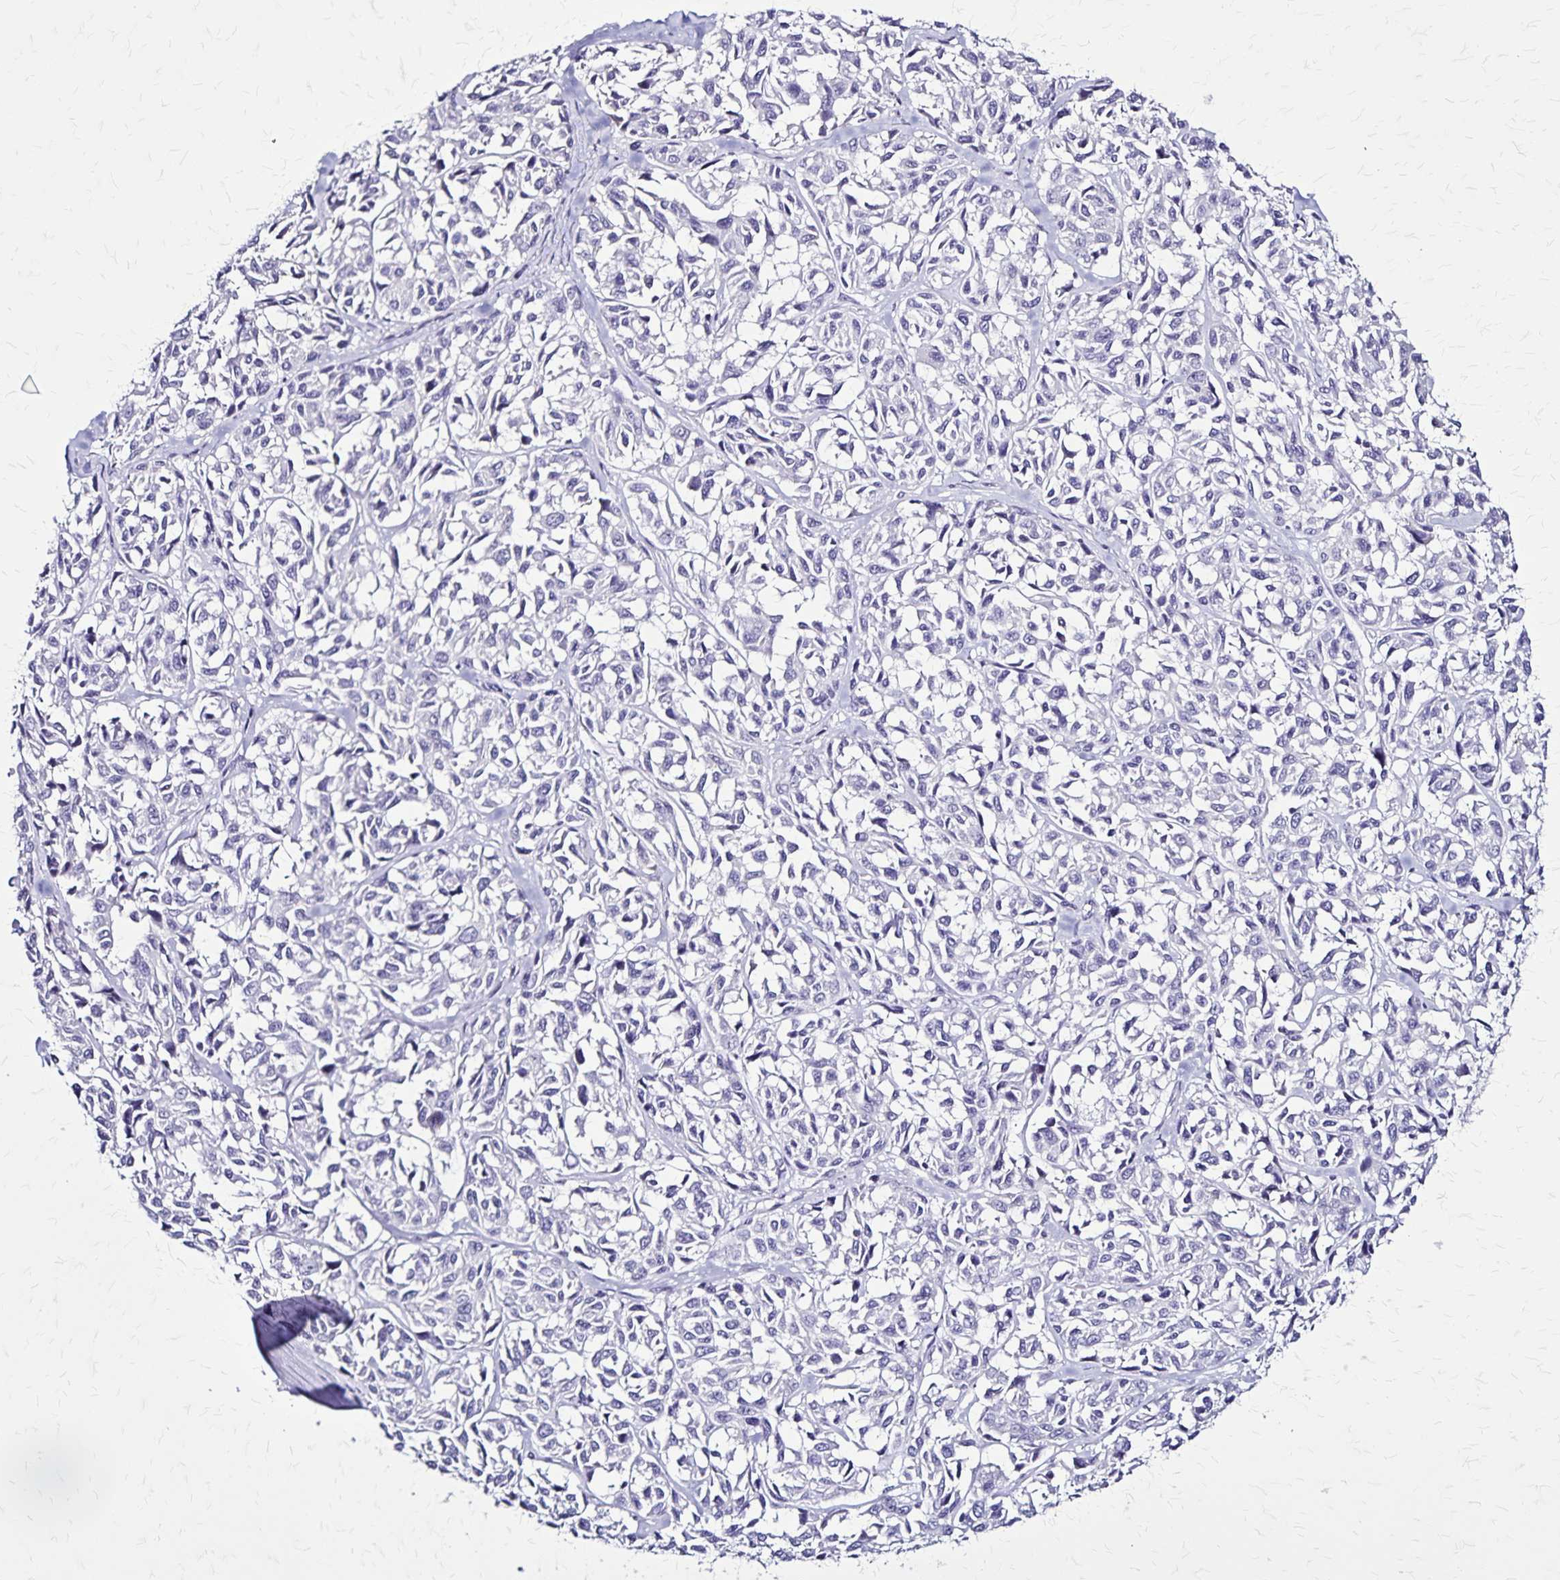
{"staining": {"intensity": "negative", "quantity": "none", "location": "none"}, "tissue": "melanoma", "cell_type": "Tumor cells", "image_type": "cancer", "snomed": [{"axis": "morphology", "description": "Malignant melanoma, NOS"}, {"axis": "topography", "description": "Skin"}], "caption": "Immunohistochemistry (IHC) photomicrograph of neoplastic tissue: malignant melanoma stained with DAB reveals no significant protein staining in tumor cells.", "gene": "PLXNA4", "patient": {"sex": "female", "age": 66}}